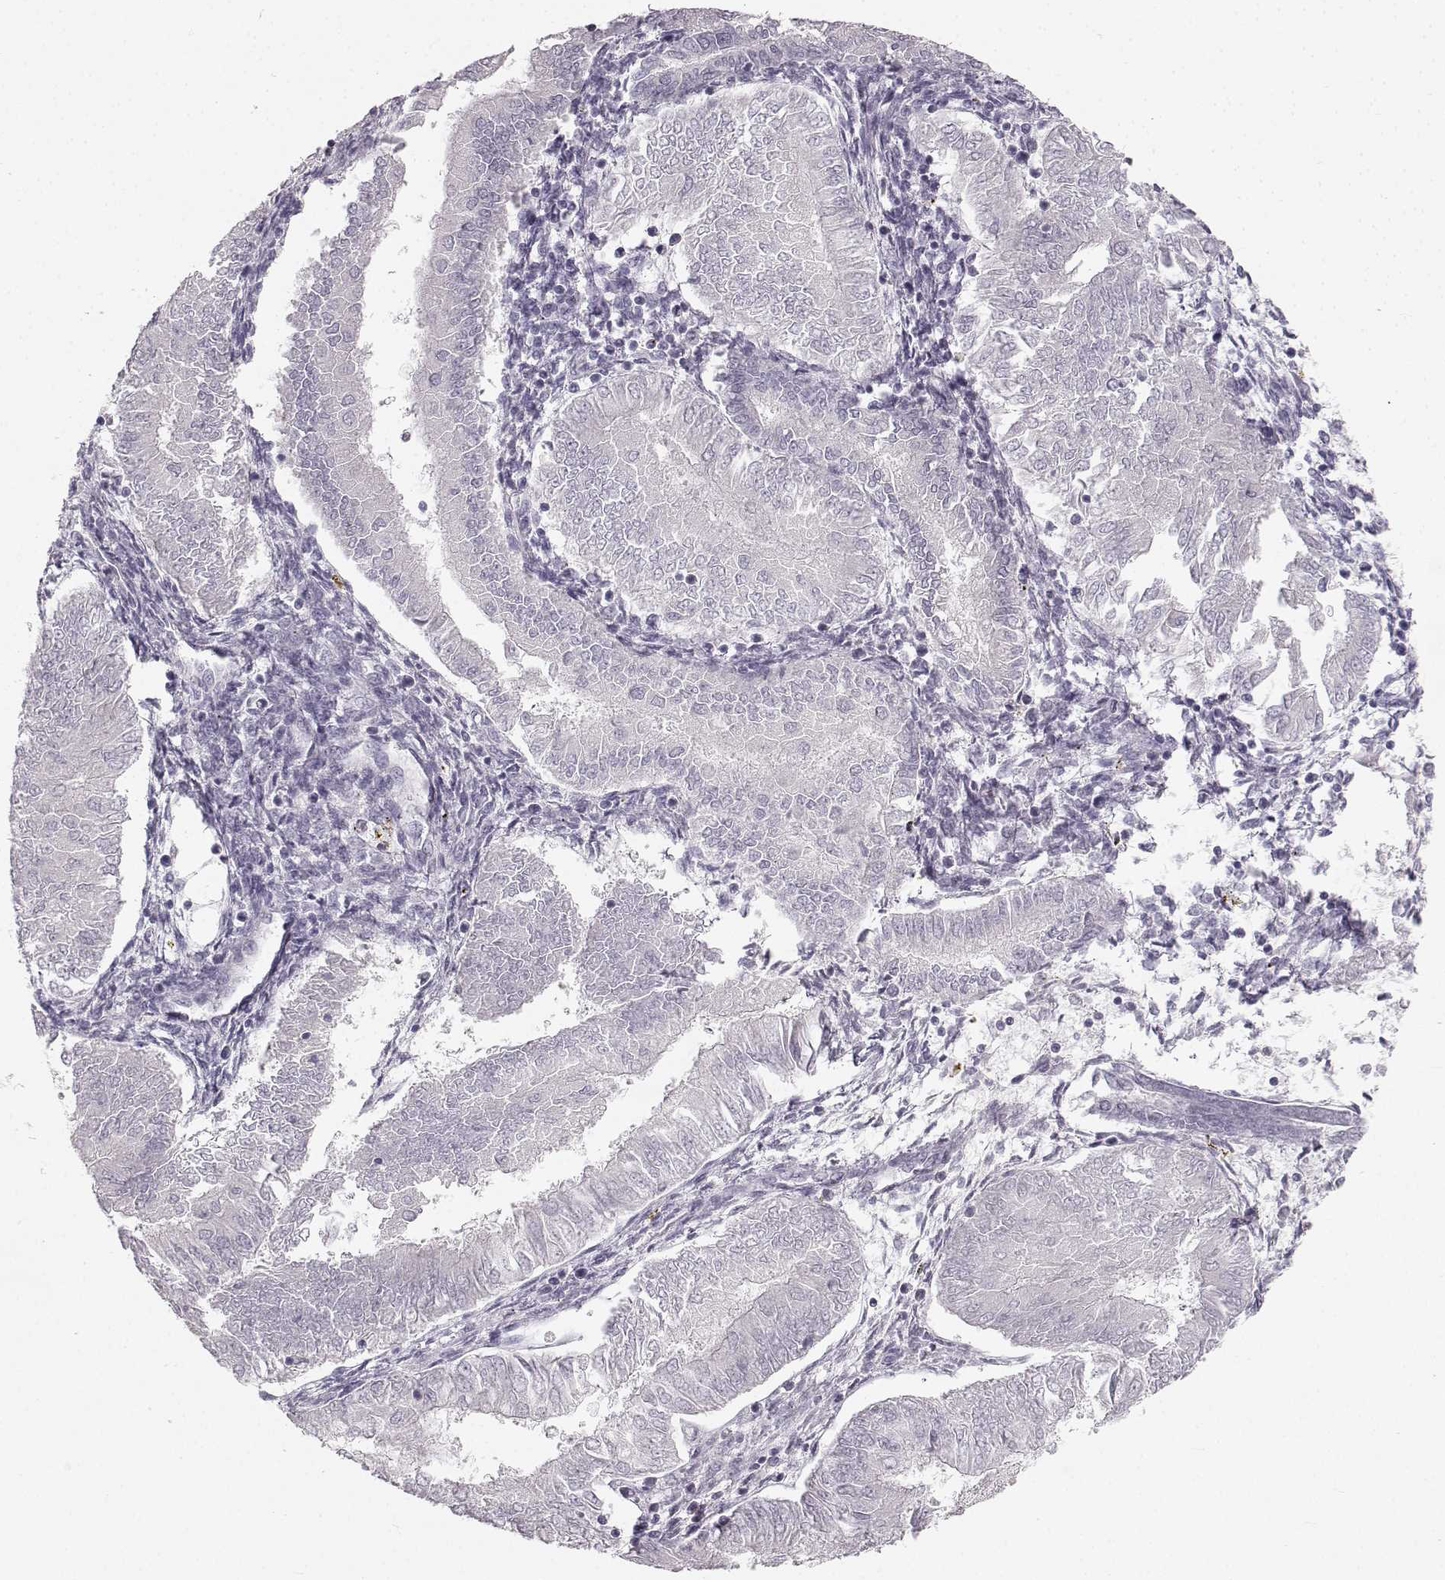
{"staining": {"intensity": "negative", "quantity": "none", "location": "none"}, "tissue": "endometrial cancer", "cell_type": "Tumor cells", "image_type": "cancer", "snomed": [{"axis": "morphology", "description": "Adenocarcinoma, NOS"}, {"axis": "topography", "description": "Endometrium"}], "caption": "Tumor cells show no significant protein positivity in adenocarcinoma (endometrial).", "gene": "OIP5", "patient": {"sex": "female", "age": 53}}